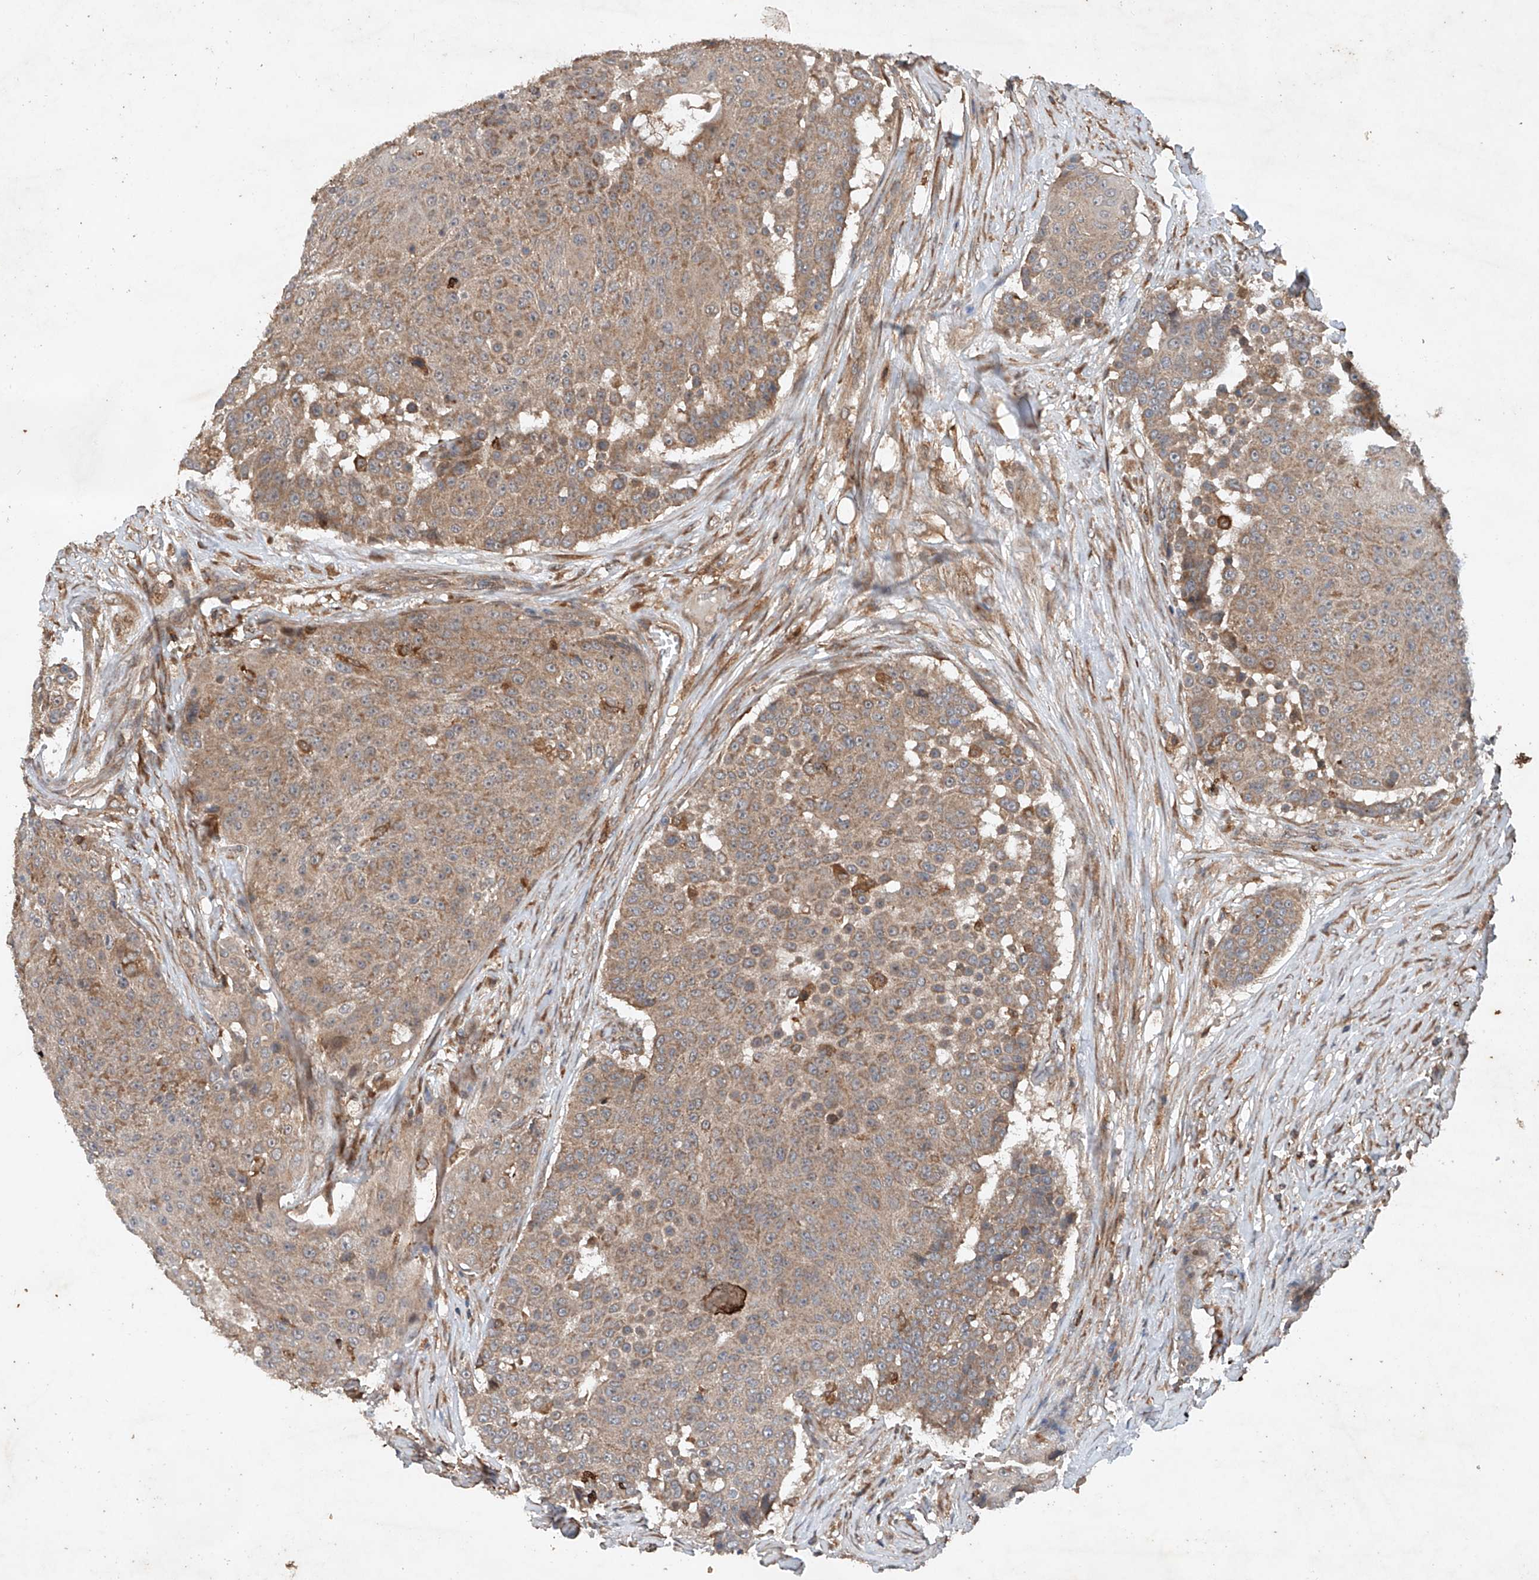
{"staining": {"intensity": "moderate", "quantity": ">75%", "location": "cytoplasmic/membranous"}, "tissue": "urothelial cancer", "cell_type": "Tumor cells", "image_type": "cancer", "snomed": [{"axis": "morphology", "description": "Urothelial carcinoma, High grade"}, {"axis": "topography", "description": "Urinary bladder"}], "caption": "Urothelial carcinoma (high-grade) stained for a protein (brown) reveals moderate cytoplasmic/membranous positive positivity in about >75% of tumor cells.", "gene": "CEP85L", "patient": {"sex": "female", "age": 63}}